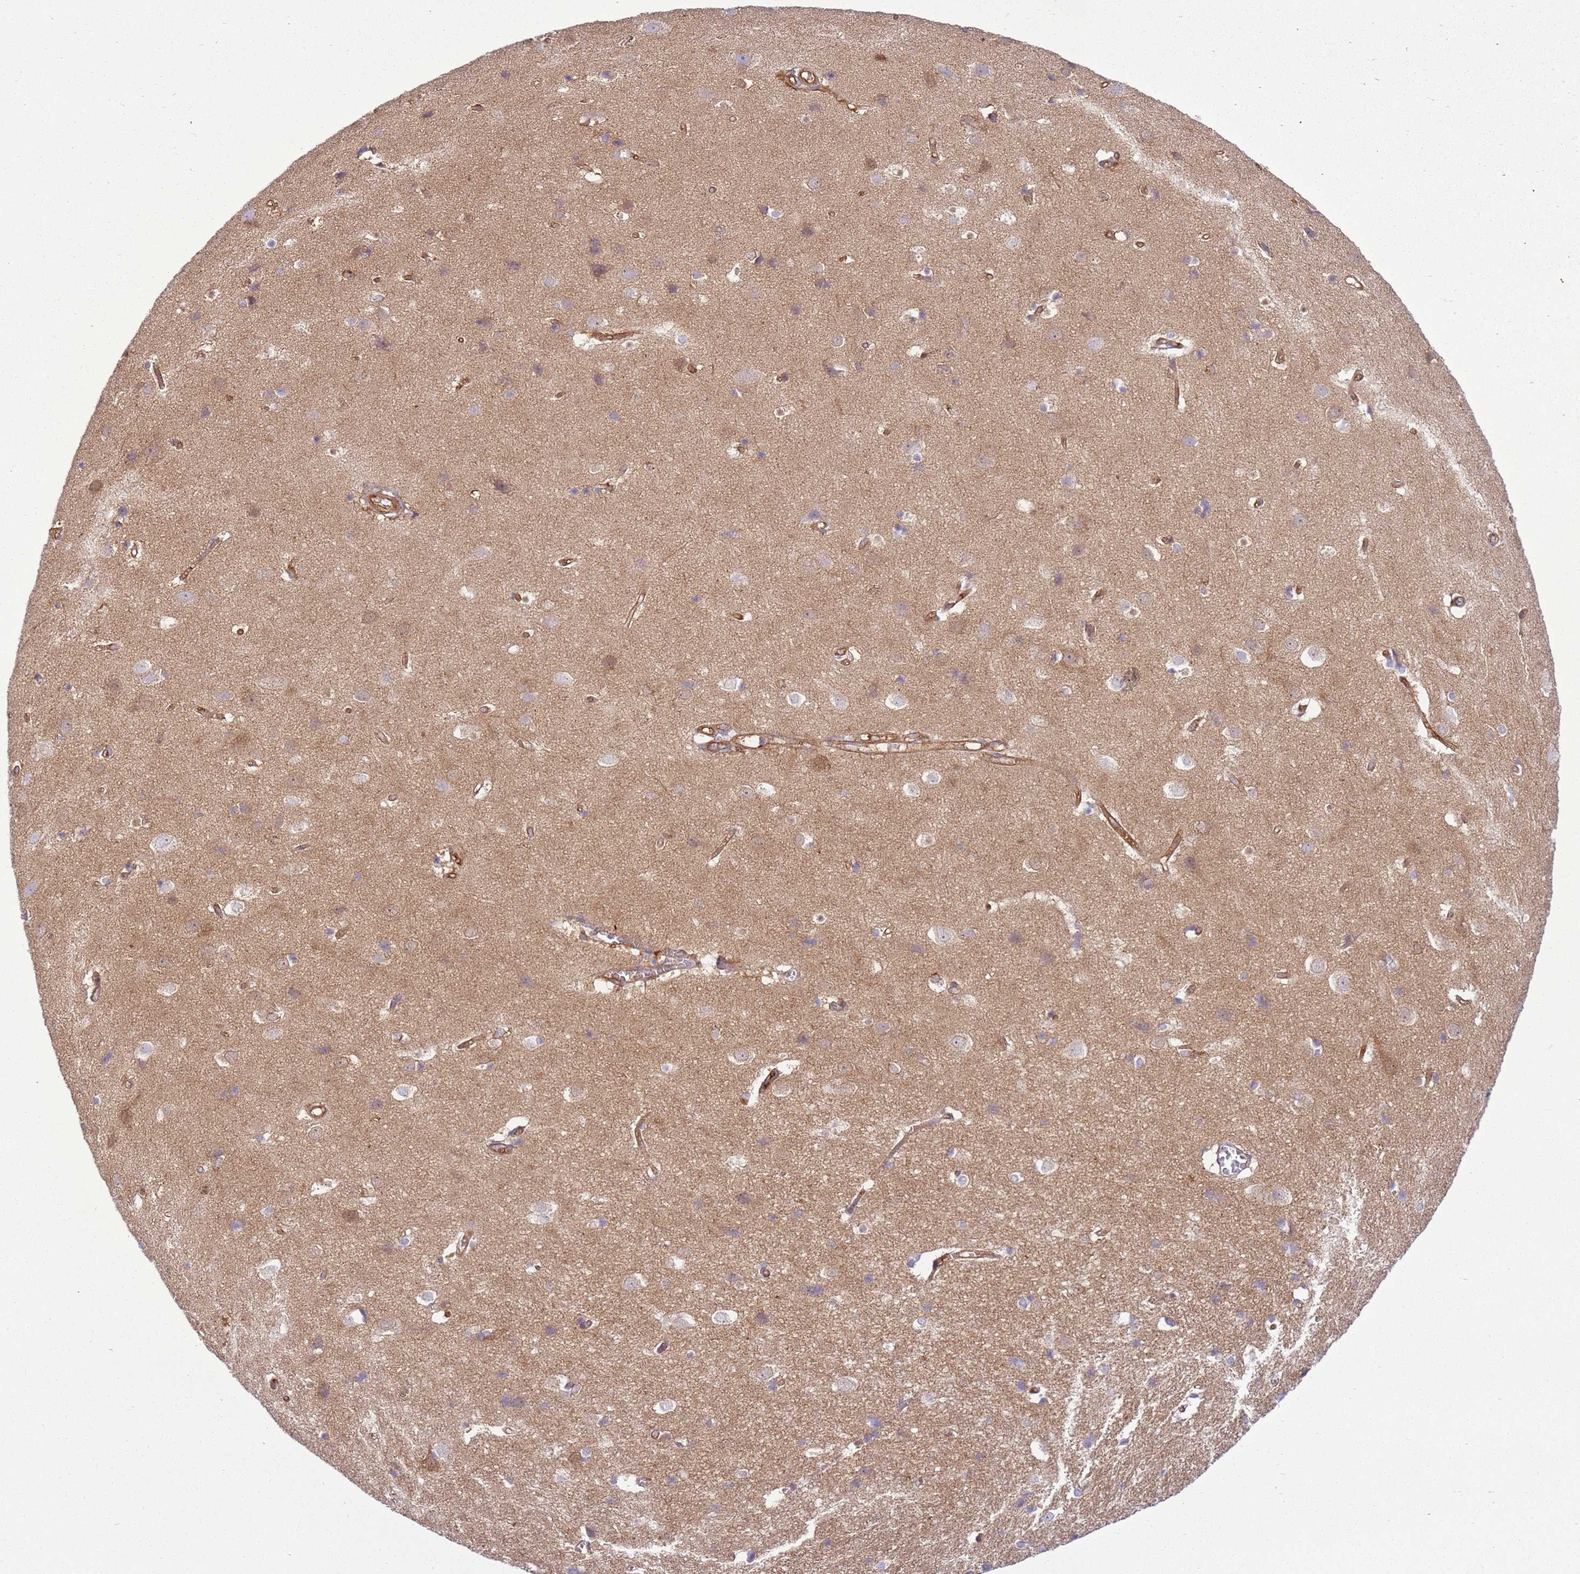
{"staining": {"intensity": "moderate", "quantity": ">75%", "location": "cytoplasmic/membranous"}, "tissue": "cerebral cortex", "cell_type": "Endothelial cells", "image_type": "normal", "snomed": [{"axis": "morphology", "description": "Normal tissue, NOS"}, {"axis": "topography", "description": "Cerebral cortex"}], "caption": "An immunohistochemistry photomicrograph of benign tissue is shown. Protein staining in brown shows moderate cytoplasmic/membranous positivity in cerebral cortex within endothelial cells. (brown staining indicates protein expression, while blue staining denotes nuclei).", "gene": "SNX21", "patient": {"sex": "male", "age": 54}}